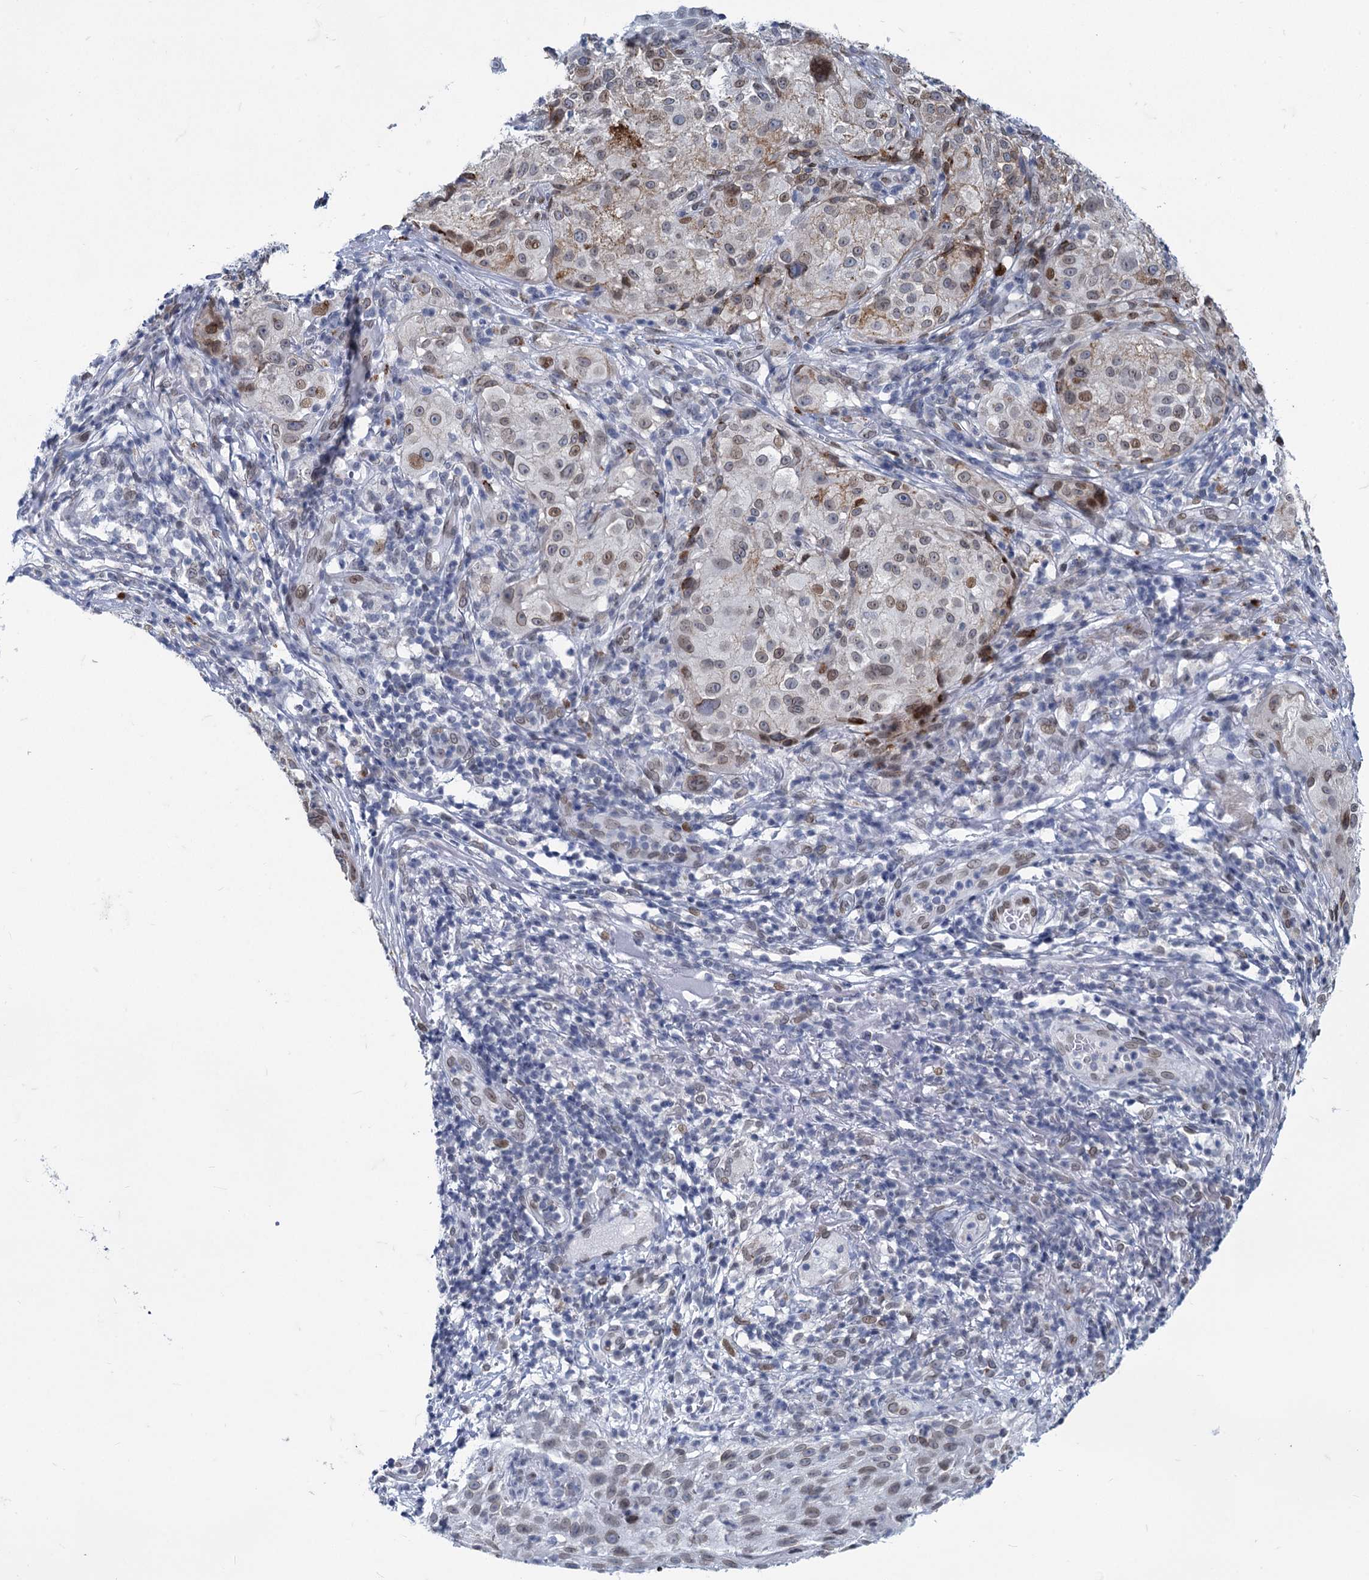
{"staining": {"intensity": "moderate", "quantity": "25%-75%", "location": "cytoplasmic/membranous,nuclear"}, "tissue": "melanoma", "cell_type": "Tumor cells", "image_type": "cancer", "snomed": [{"axis": "morphology", "description": "Necrosis, NOS"}, {"axis": "morphology", "description": "Malignant melanoma, NOS"}, {"axis": "topography", "description": "Skin"}], "caption": "Protein analysis of malignant melanoma tissue displays moderate cytoplasmic/membranous and nuclear positivity in approximately 25%-75% of tumor cells.", "gene": "PRSS35", "patient": {"sex": "female", "age": 87}}